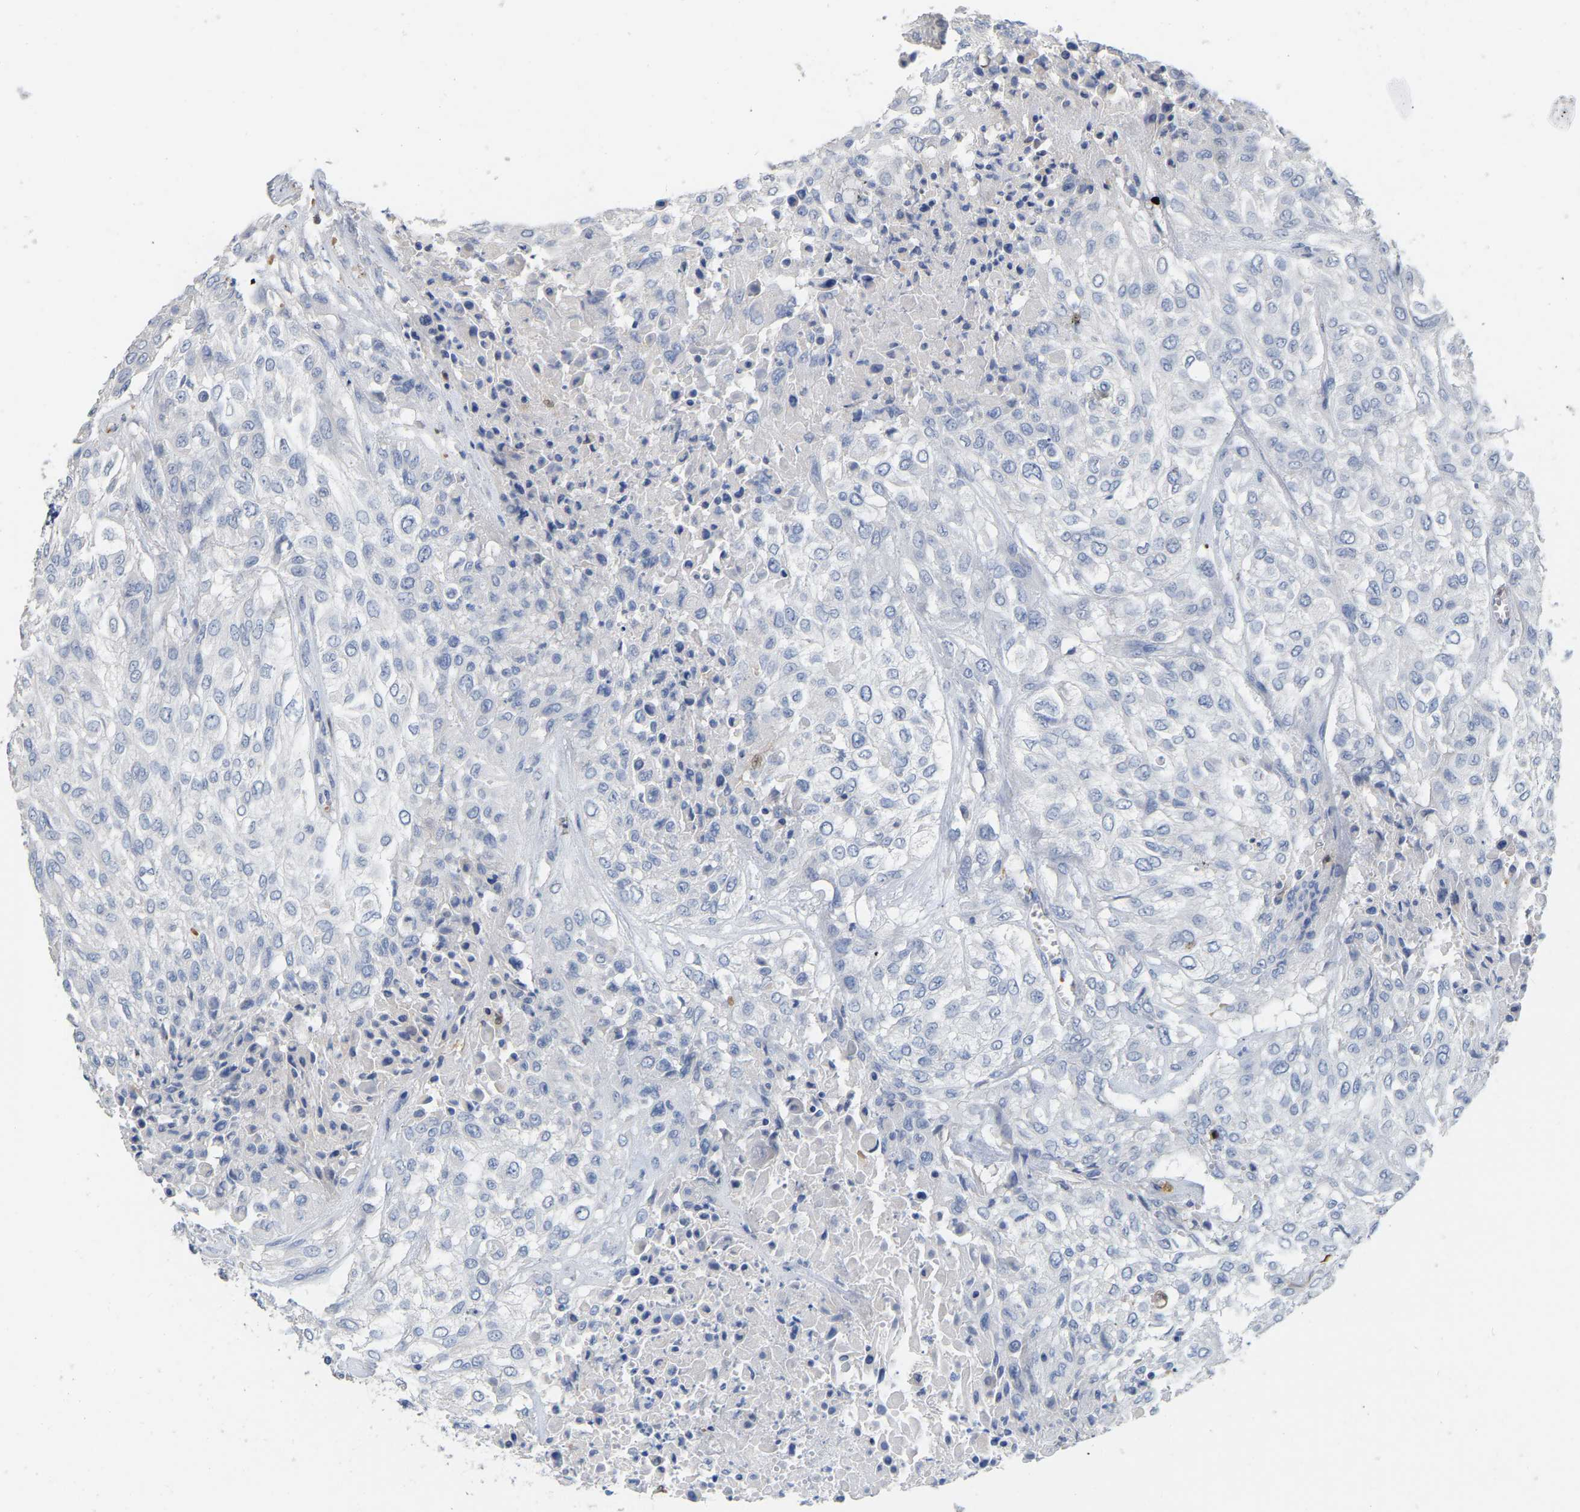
{"staining": {"intensity": "negative", "quantity": "none", "location": "none"}, "tissue": "urothelial cancer", "cell_type": "Tumor cells", "image_type": "cancer", "snomed": [{"axis": "morphology", "description": "Urothelial carcinoma, High grade"}, {"axis": "topography", "description": "Urinary bladder"}], "caption": "A micrograph of urothelial cancer stained for a protein reveals no brown staining in tumor cells. The staining is performed using DAB (3,3'-diaminobenzidine) brown chromogen with nuclei counter-stained in using hematoxylin.", "gene": "ULBP2", "patient": {"sex": "male", "age": 57}}